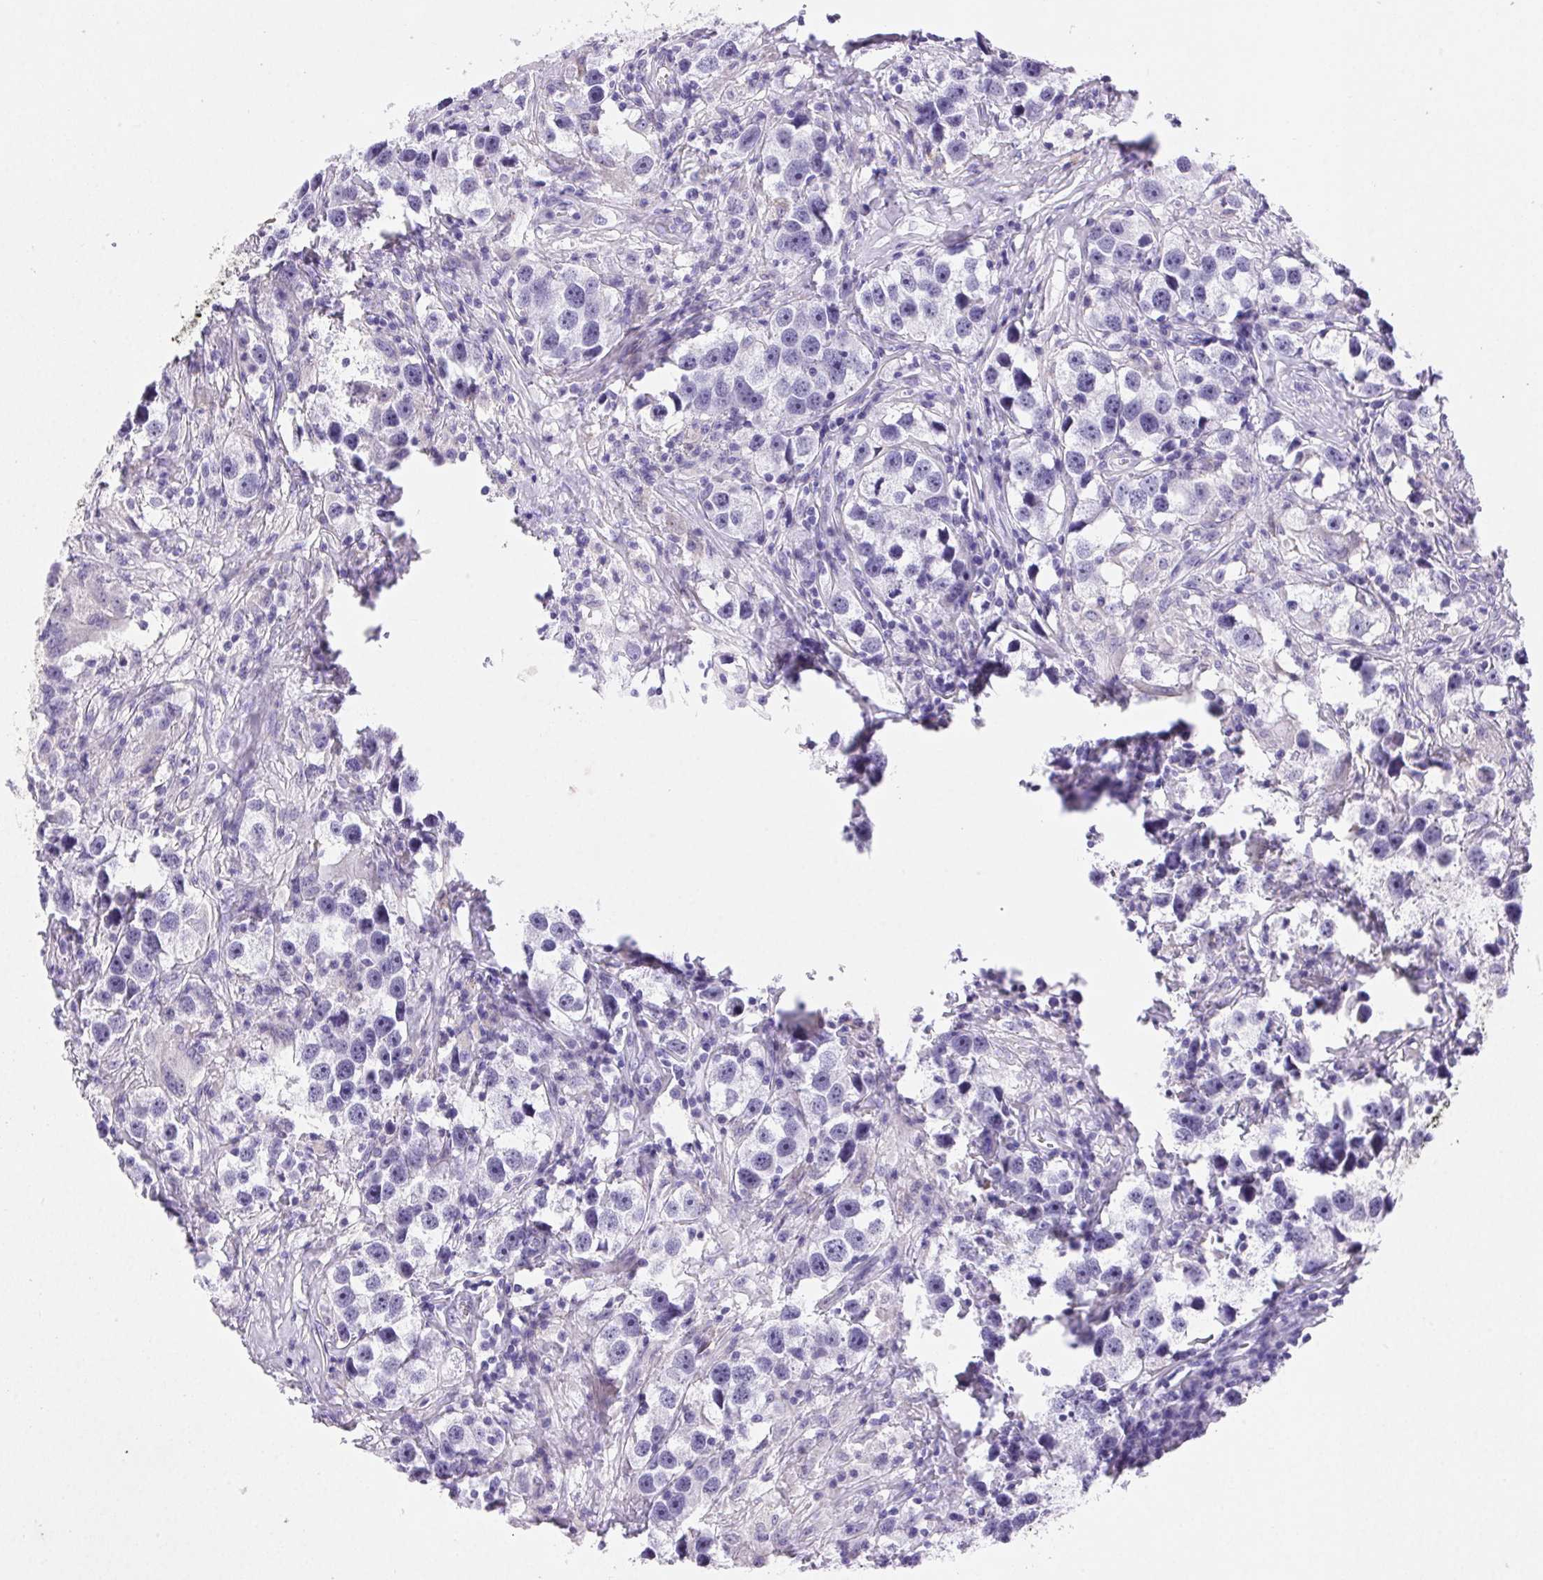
{"staining": {"intensity": "negative", "quantity": "none", "location": "none"}, "tissue": "testis cancer", "cell_type": "Tumor cells", "image_type": "cancer", "snomed": [{"axis": "morphology", "description": "Seminoma, NOS"}, {"axis": "topography", "description": "Testis"}], "caption": "DAB (3,3'-diaminobenzidine) immunohistochemical staining of seminoma (testis) exhibits no significant expression in tumor cells.", "gene": "ARHGAP11B", "patient": {"sex": "male", "age": 49}}